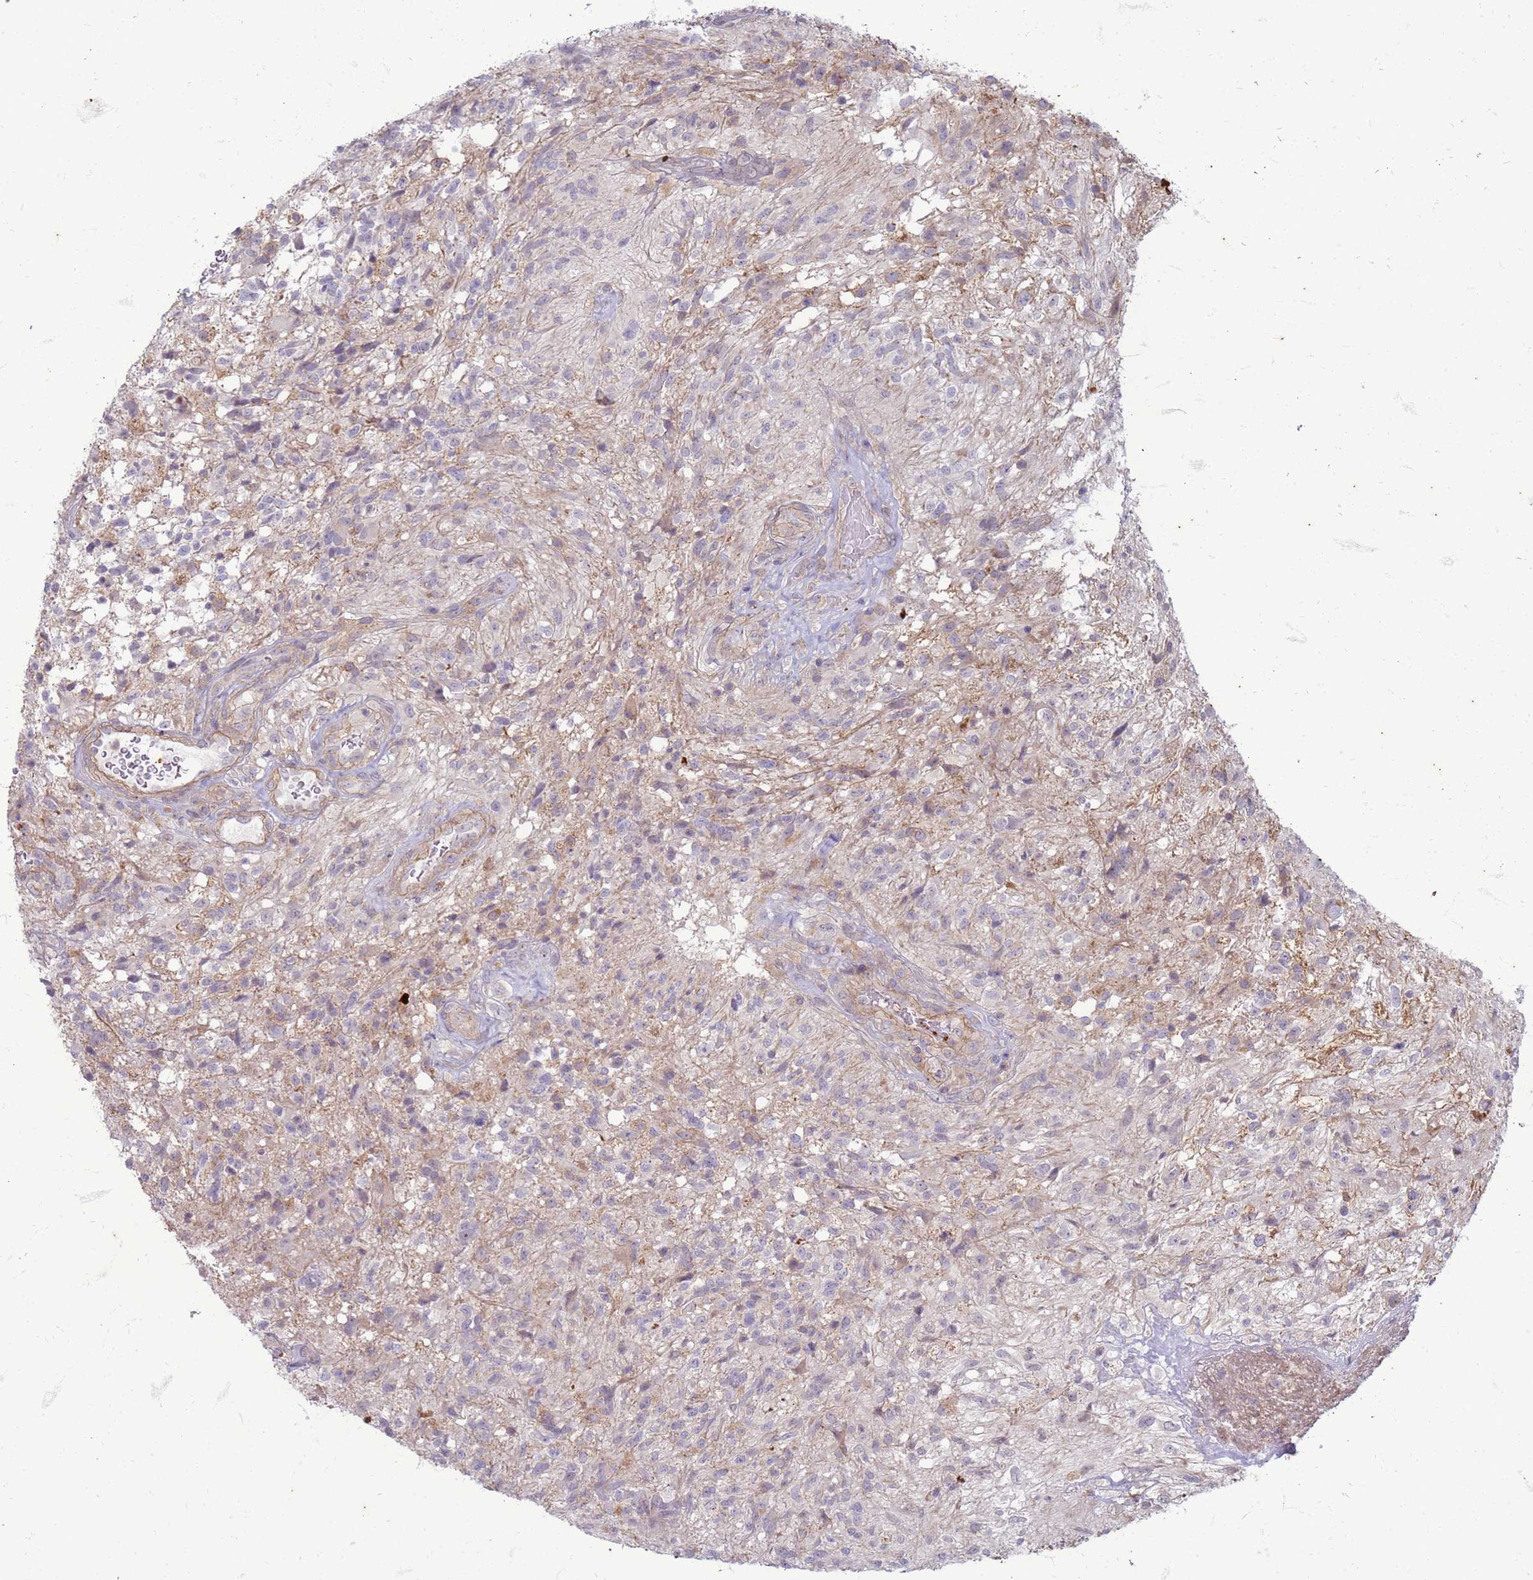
{"staining": {"intensity": "negative", "quantity": "none", "location": "none"}, "tissue": "glioma", "cell_type": "Tumor cells", "image_type": "cancer", "snomed": [{"axis": "morphology", "description": "Glioma, malignant, High grade"}, {"axis": "topography", "description": "Brain"}], "caption": "A histopathology image of human glioma is negative for staining in tumor cells.", "gene": "SLC15A3", "patient": {"sex": "male", "age": 56}}